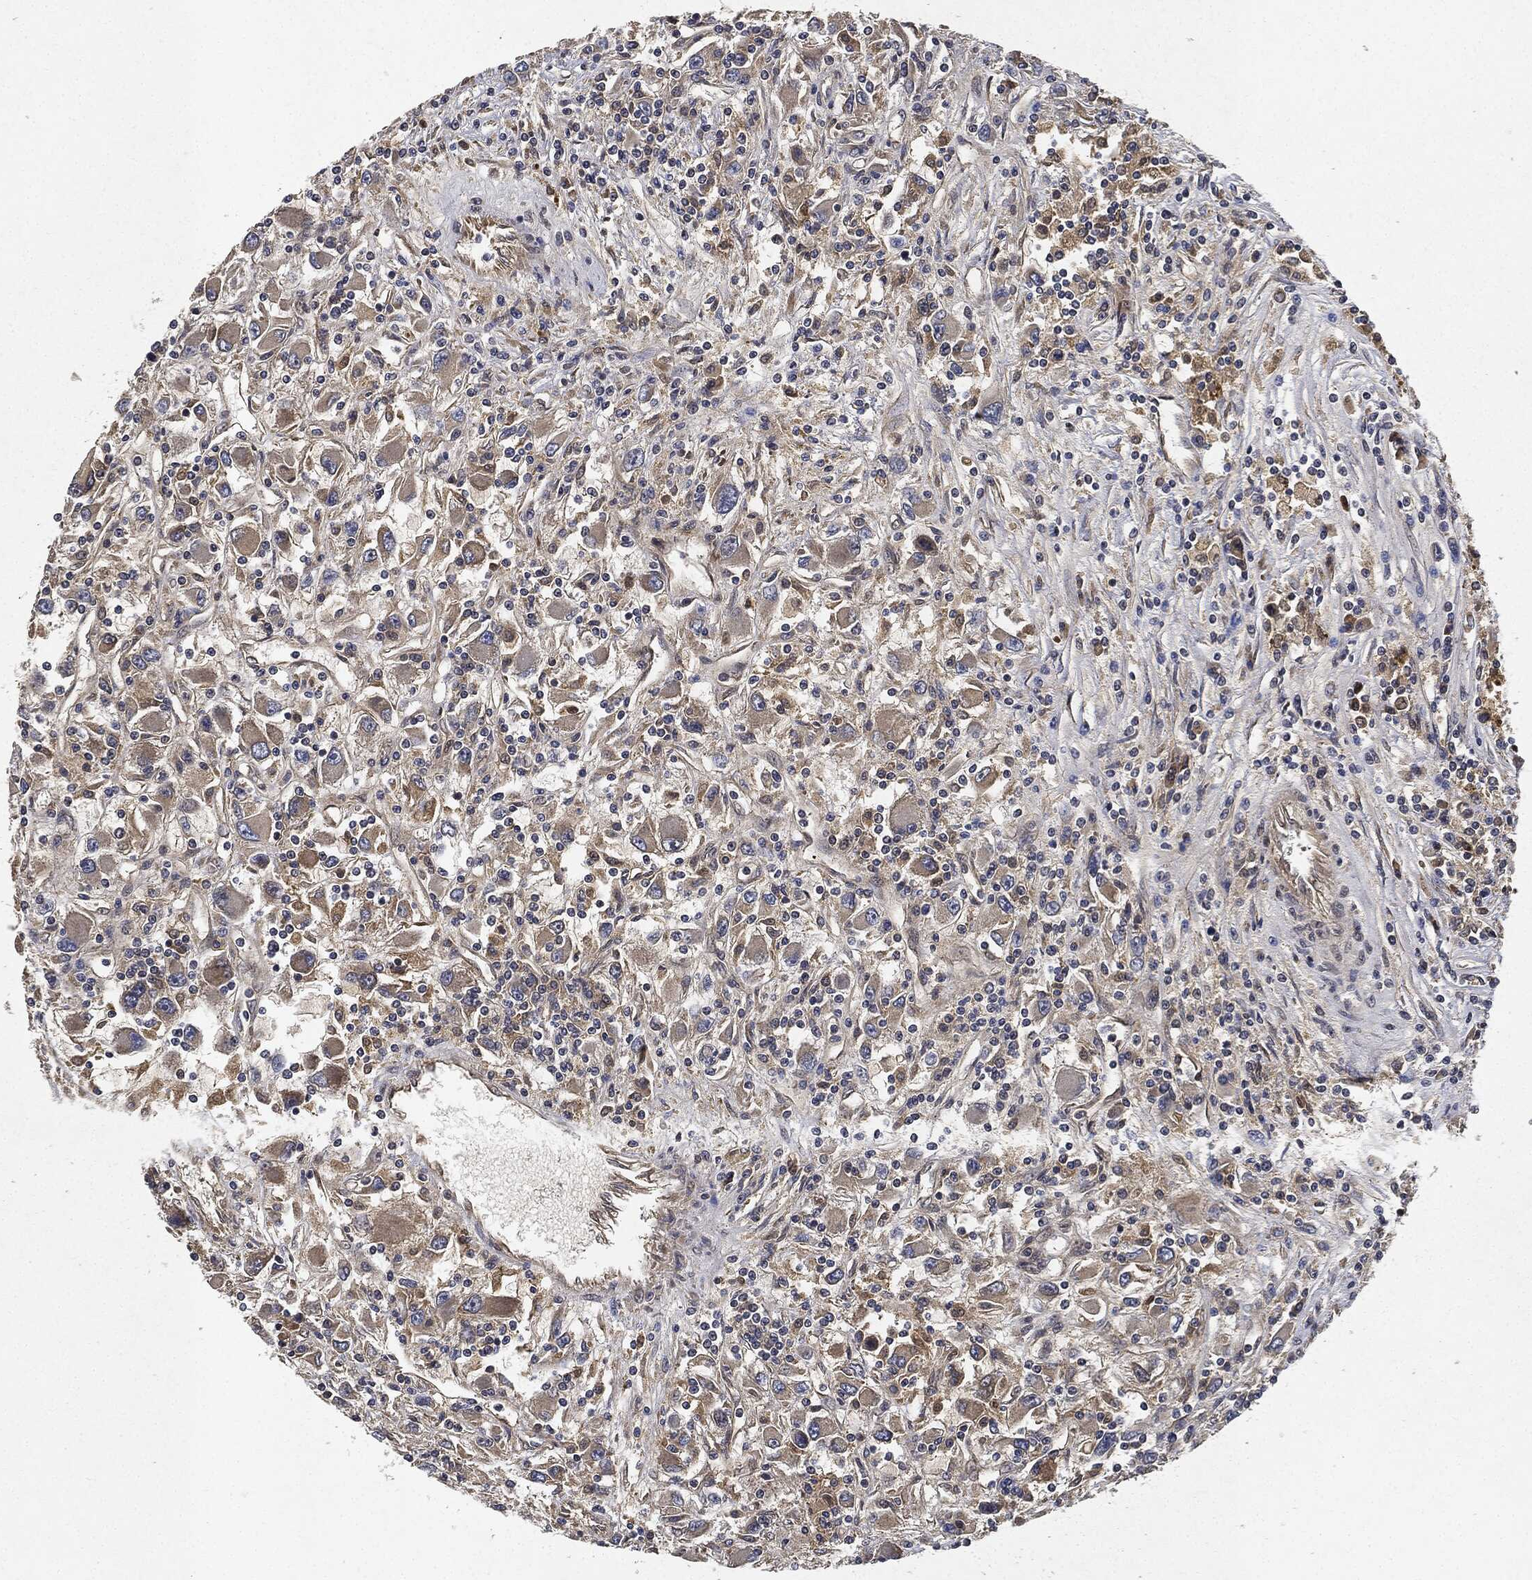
{"staining": {"intensity": "weak", "quantity": "25%-75%", "location": "cytoplasmic/membranous"}, "tissue": "renal cancer", "cell_type": "Tumor cells", "image_type": "cancer", "snomed": [{"axis": "morphology", "description": "Adenocarcinoma, NOS"}, {"axis": "topography", "description": "Kidney"}], "caption": "The immunohistochemical stain labels weak cytoplasmic/membranous expression in tumor cells of adenocarcinoma (renal) tissue.", "gene": "MLST8", "patient": {"sex": "female", "age": 67}}